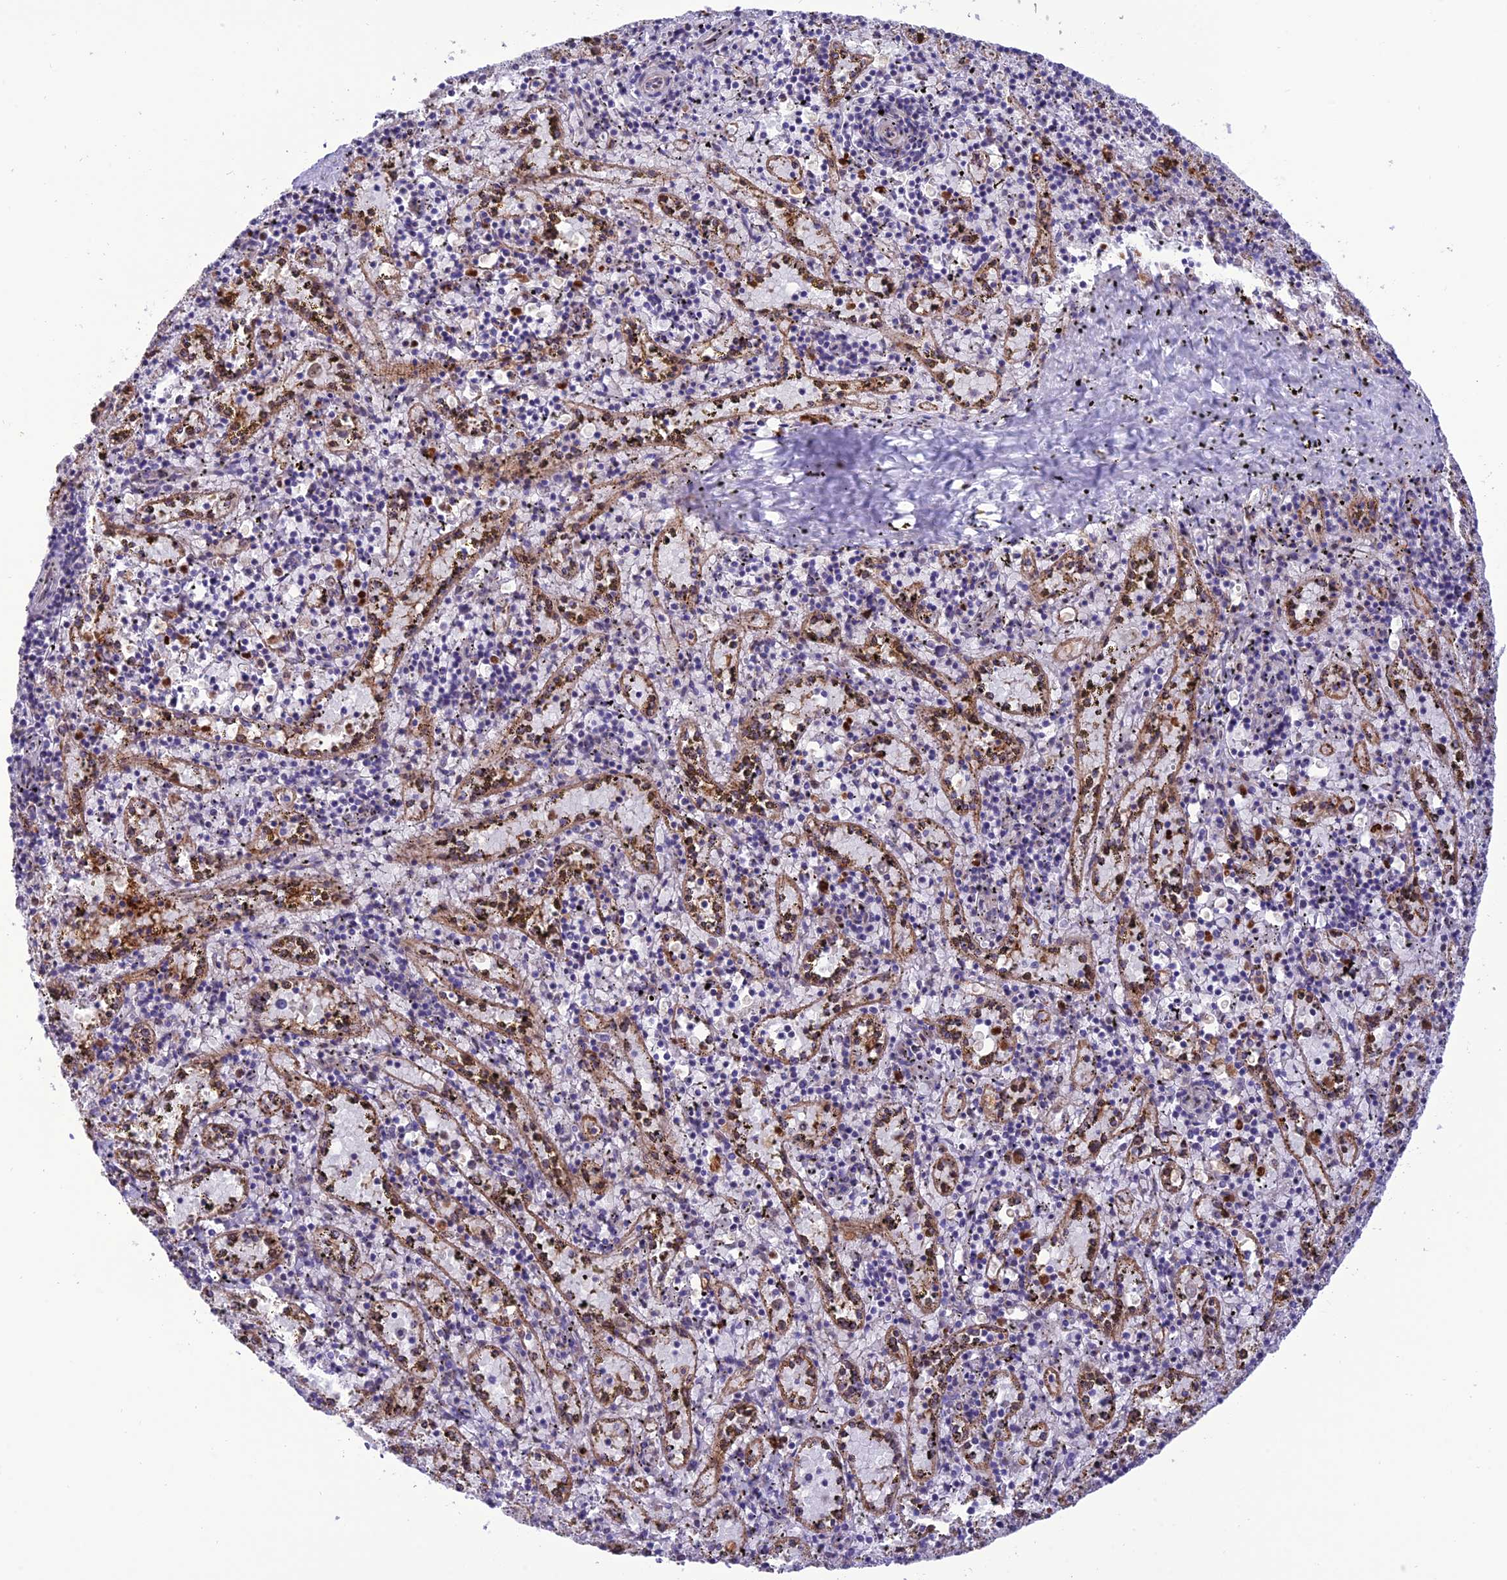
{"staining": {"intensity": "strong", "quantity": "<25%", "location": "cytoplasmic/membranous,nuclear"}, "tissue": "spleen", "cell_type": "Cells in red pulp", "image_type": "normal", "snomed": [{"axis": "morphology", "description": "Normal tissue, NOS"}, {"axis": "topography", "description": "Spleen"}], "caption": "Strong cytoplasmic/membranous,nuclear expression for a protein is seen in about <25% of cells in red pulp of unremarkable spleen using IHC.", "gene": "JMY", "patient": {"sex": "male", "age": 11}}